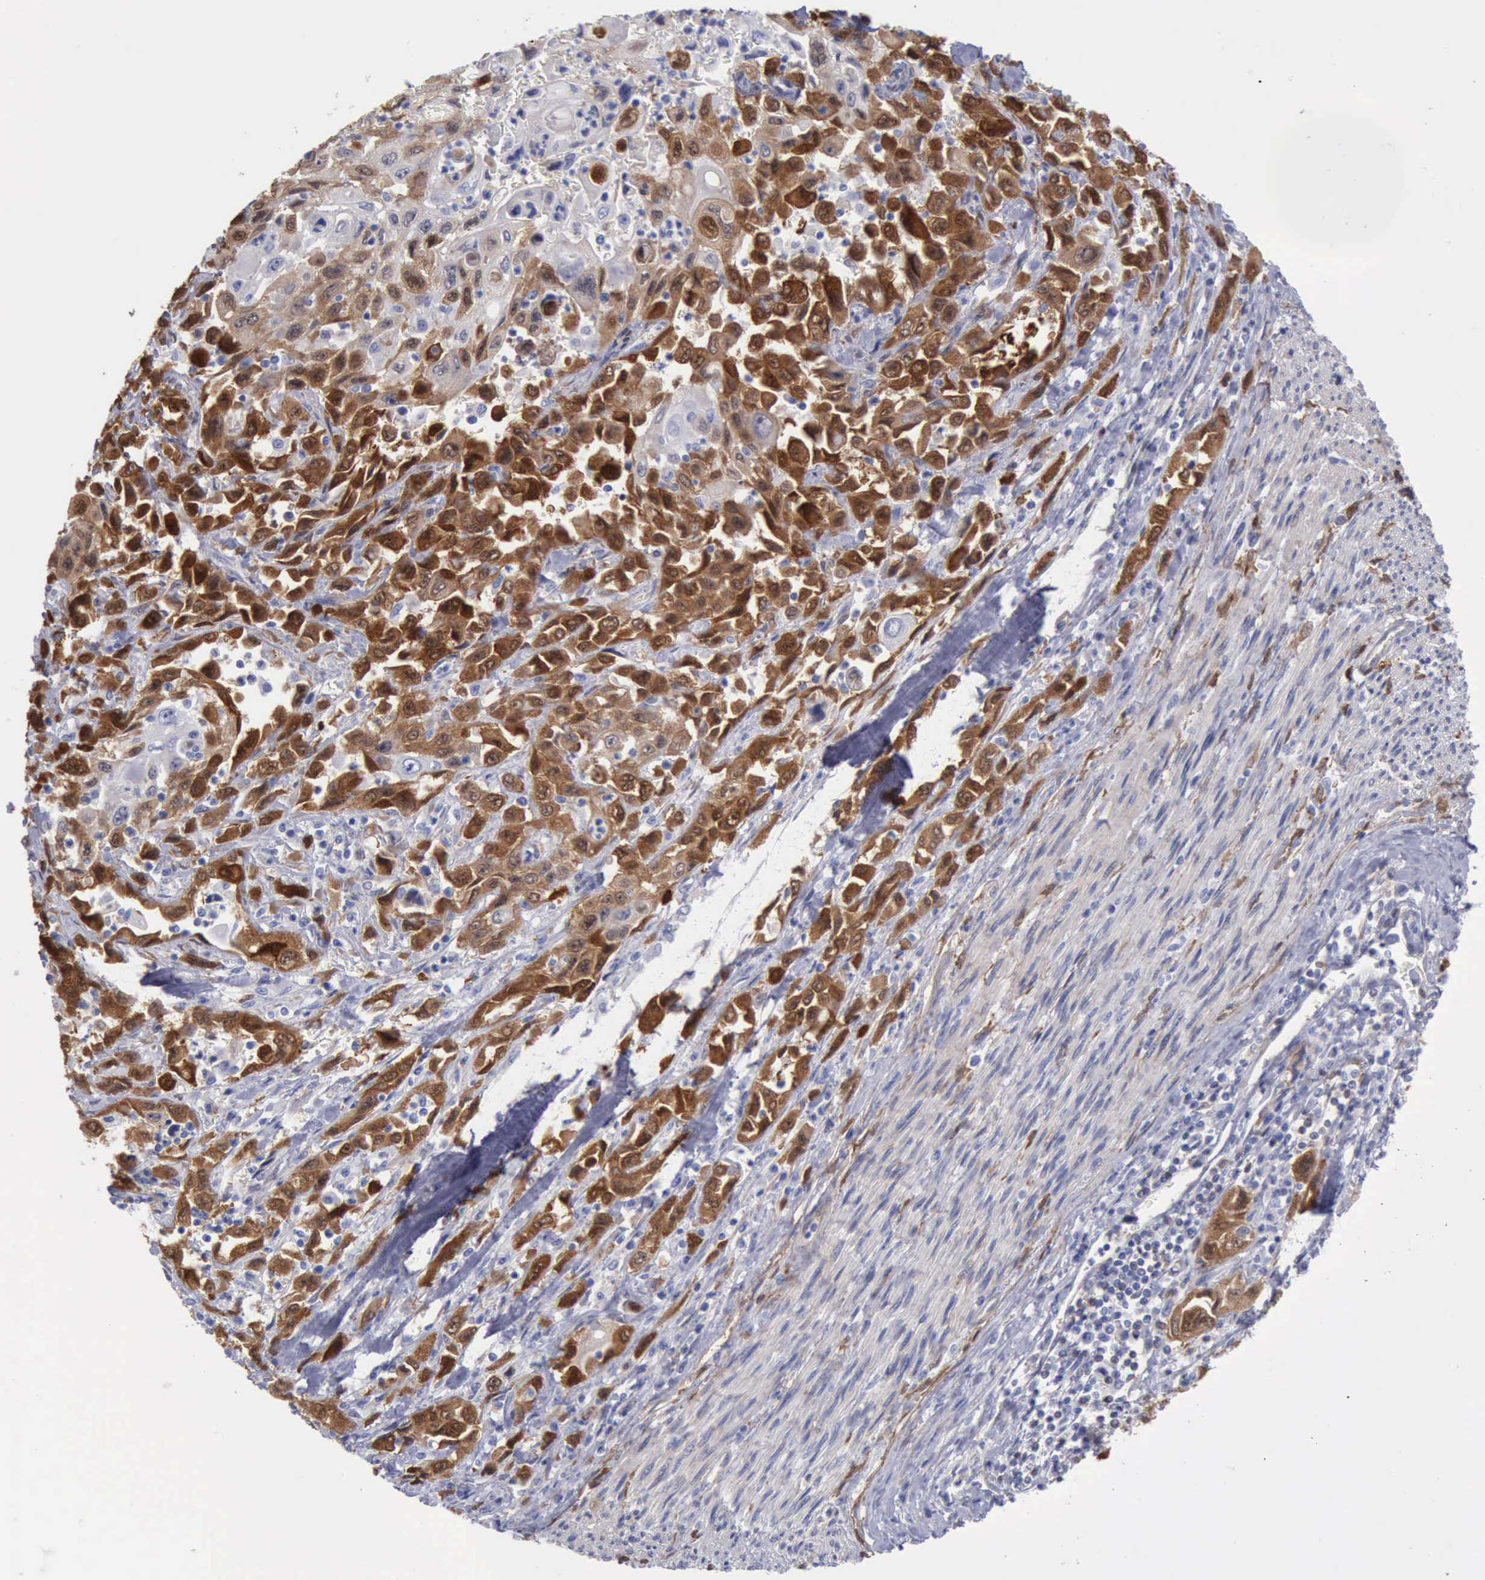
{"staining": {"intensity": "strong", "quantity": ">75%", "location": "cytoplasmic/membranous,nuclear"}, "tissue": "pancreatic cancer", "cell_type": "Tumor cells", "image_type": "cancer", "snomed": [{"axis": "morphology", "description": "Adenocarcinoma, NOS"}, {"axis": "topography", "description": "Pancreas"}], "caption": "Protein staining of pancreatic adenocarcinoma tissue exhibits strong cytoplasmic/membranous and nuclear positivity in about >75% of tumor cells.", "gene": "FHL1", "patient": {"sex": "male", "age": 70}}